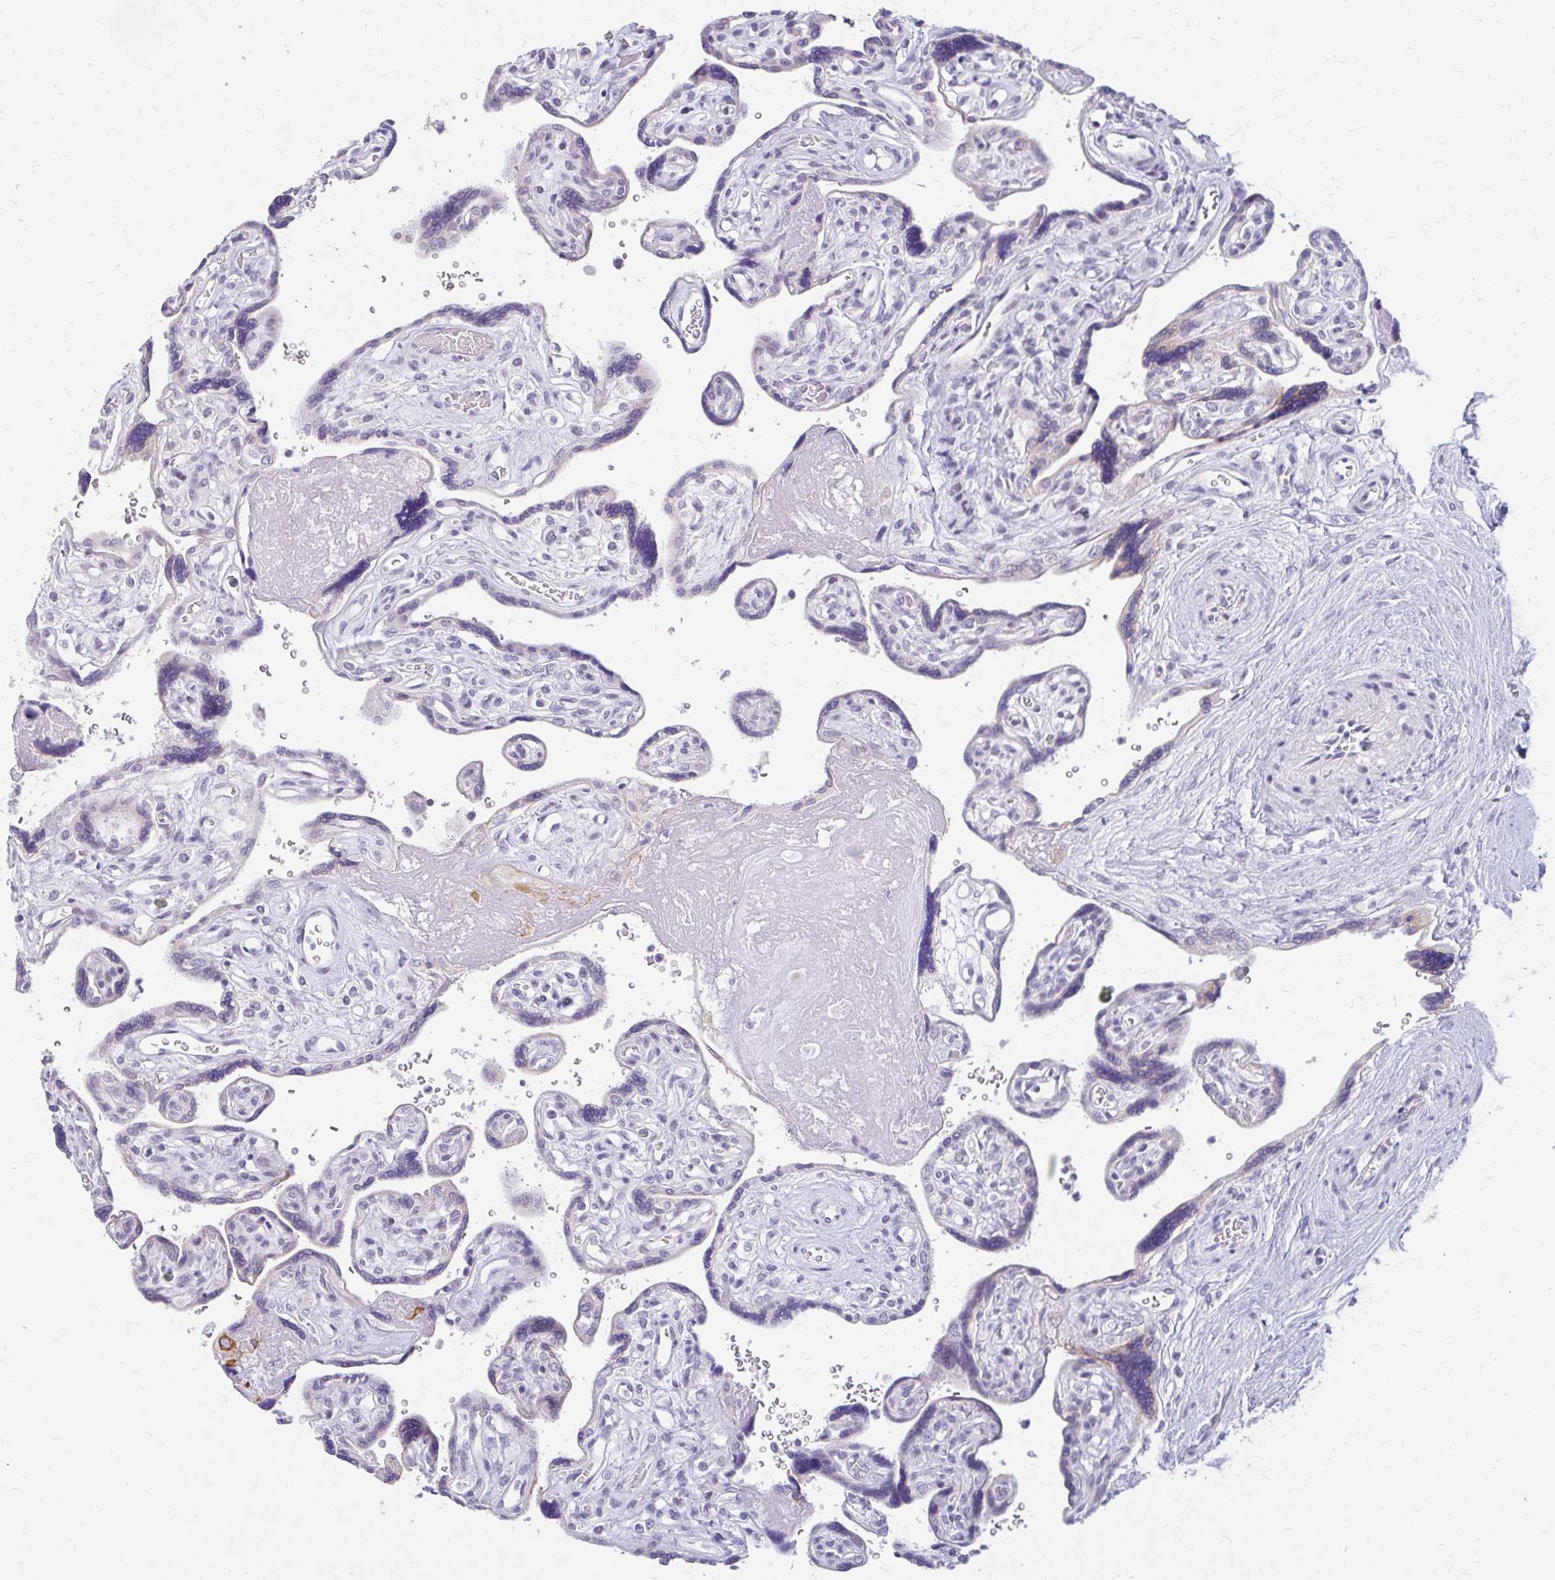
{"staining": {"intensity": "moderate", "quantity": ">75%", "location": "cytoplasmic/membranous"}, "tissue": "placenta", "cell_type": "Decidual cells", "image_type": "normal", "snomed": [{"axis": "morphology", "description": "Normal tissue, NOS"}, {"axis": "topography", "description": "Placenta"}], "caption": "Immunohistochemistry (IHC) micrograph of normal placenta: placenta stained using immunohistochemistry demonstrates medium levels of moderate protein expression localized specifically in the cytoplasmic/membranous of decidual cells, appearing as a cytoplasmic/membranous brown color.", "gene": "RGS16", "patient": {"sex": "female", "age": 39}}